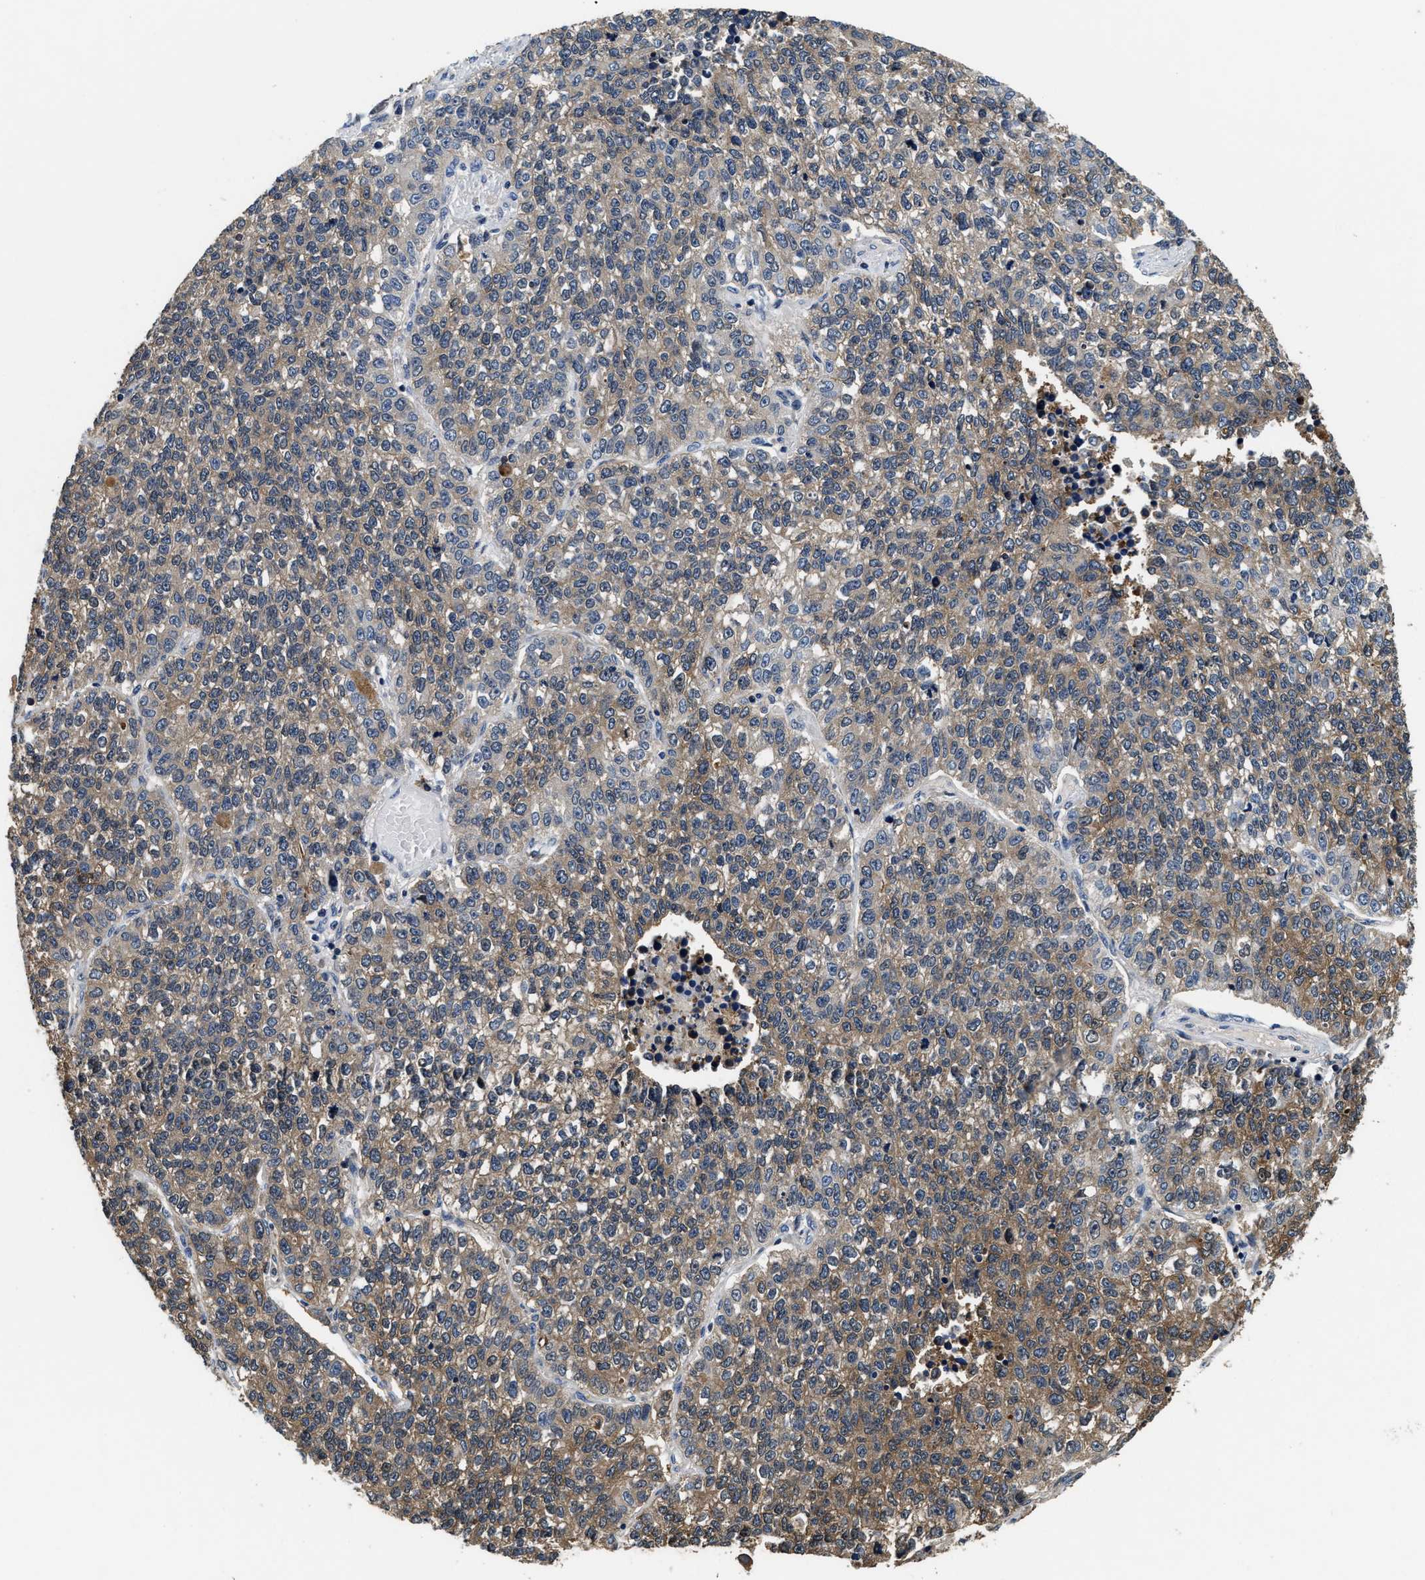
{"staining": {"intensity": "moderate", "quantity": "25%-75%", "location": "cytoplasmic/membranous"}, "tissue": "lung cancer", "cell_type": "Tumor cells", "image_type": "cancer", "snomed": [{"axis": "morphology", "description": "Adenocarcinoma, NOS"}, {"axis": "topography", "description": "Lung"}], "caption": "Immunohistochemistry of human lung cancer reveals medium levels of moderate cytoplasmic/membranous expression in about 25%-75% of tumor cells. (DAB IHC, brown staining for protein, blue staining for nuclei).", "gene": "PHPT1", "patient": {"sex": "male", "age": 49}}